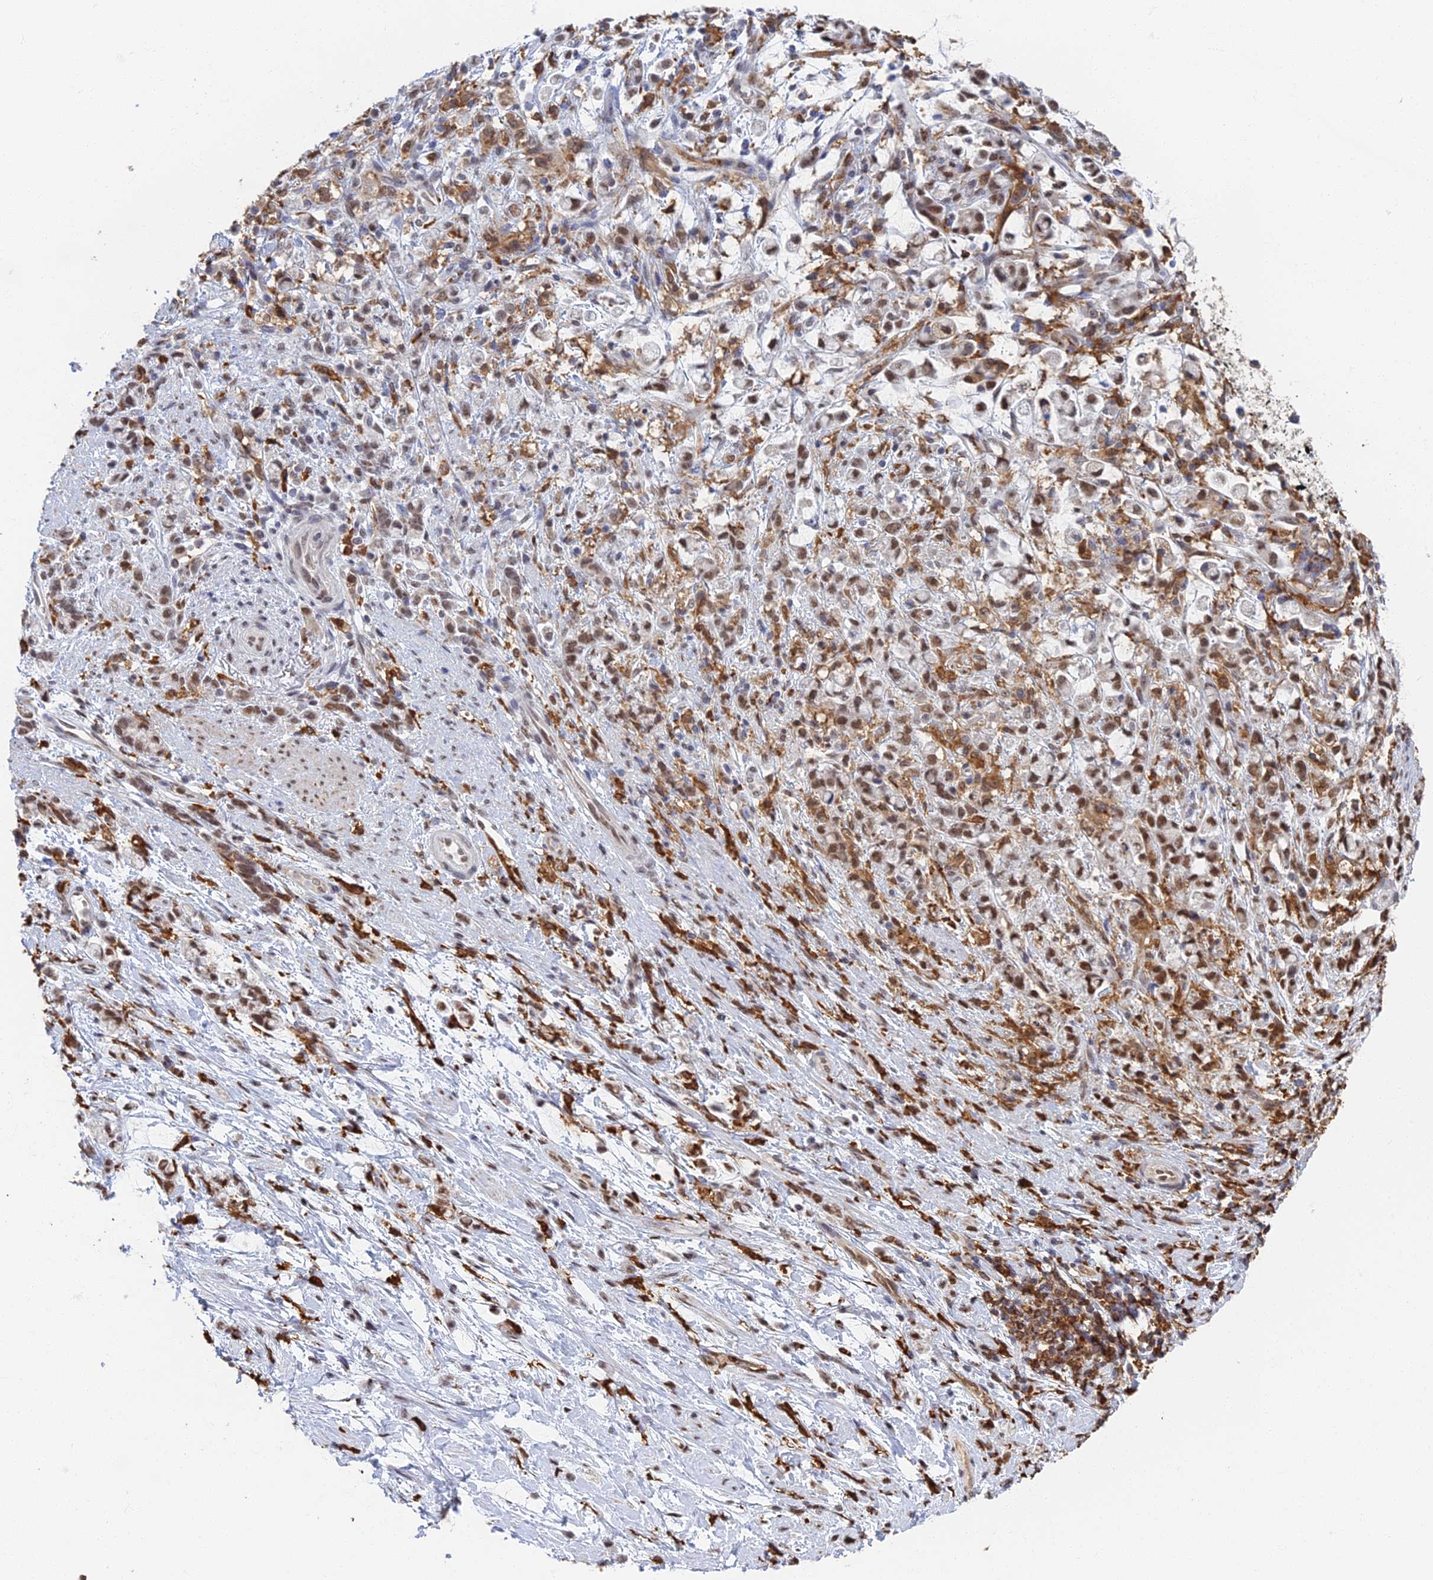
{"staining": {"intensity": "moderate", "quantity": ">75%", "location": "nuclear"}, "tissue": "stomach cancer", "cell_type": "Tumor cells", "image_type": "cancer", "snomed": [{"axis": "morphology", "description": "Adenocarcinoma, NOS"}, {"axis": "topography", "description": "Stomach"}], "caption": "Stomach cancer (adenocarcinoma) stained with IHC shows moderate nuclear expression in approximately >75% of tumor cells.", "gene": "GPATCH1", "patient": {"sex": "female", "age": 60}}